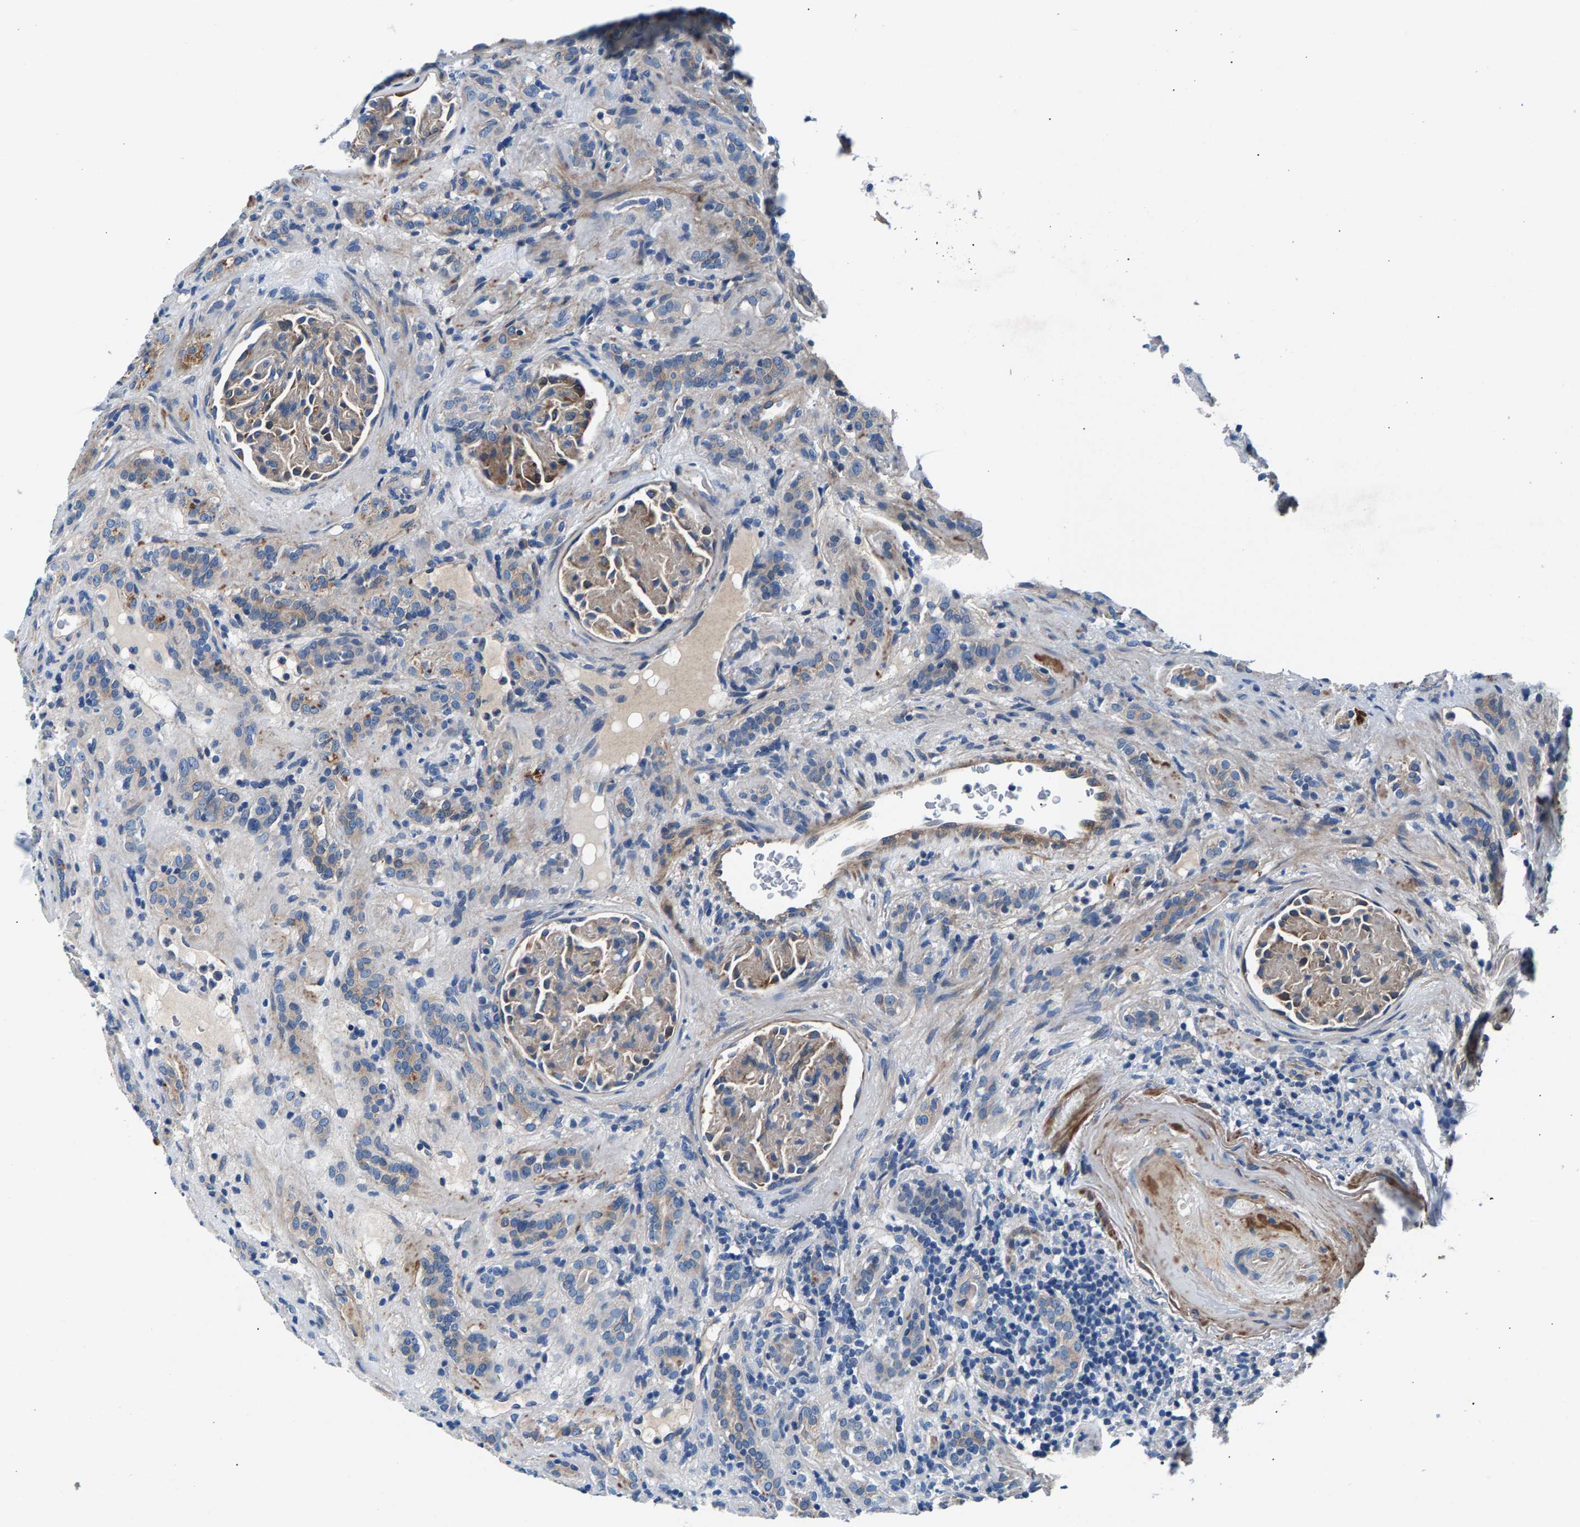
{"staining": {"intensity": "weak", "quantity": ">75%", "location": "cytoplasmic/membranous"}, "tissue": "renal cancer", "cell_type": "Tumor cells", "image_type": "cancer", "snomed": [{"axis": "morphology", "description": "Normal tissue, NOS"}, {"axis": "morphology", "description": "Adenocarcinoma, NOS"}, {"axis": "topography", "description": "Kidney"}], "caption": "Human adenocarcinoma (renal) stained with a protein marker exhibits weak staining in tumor cells.", "gene": "CDRT4", "patient": {"sex": "female", "age": 72}}